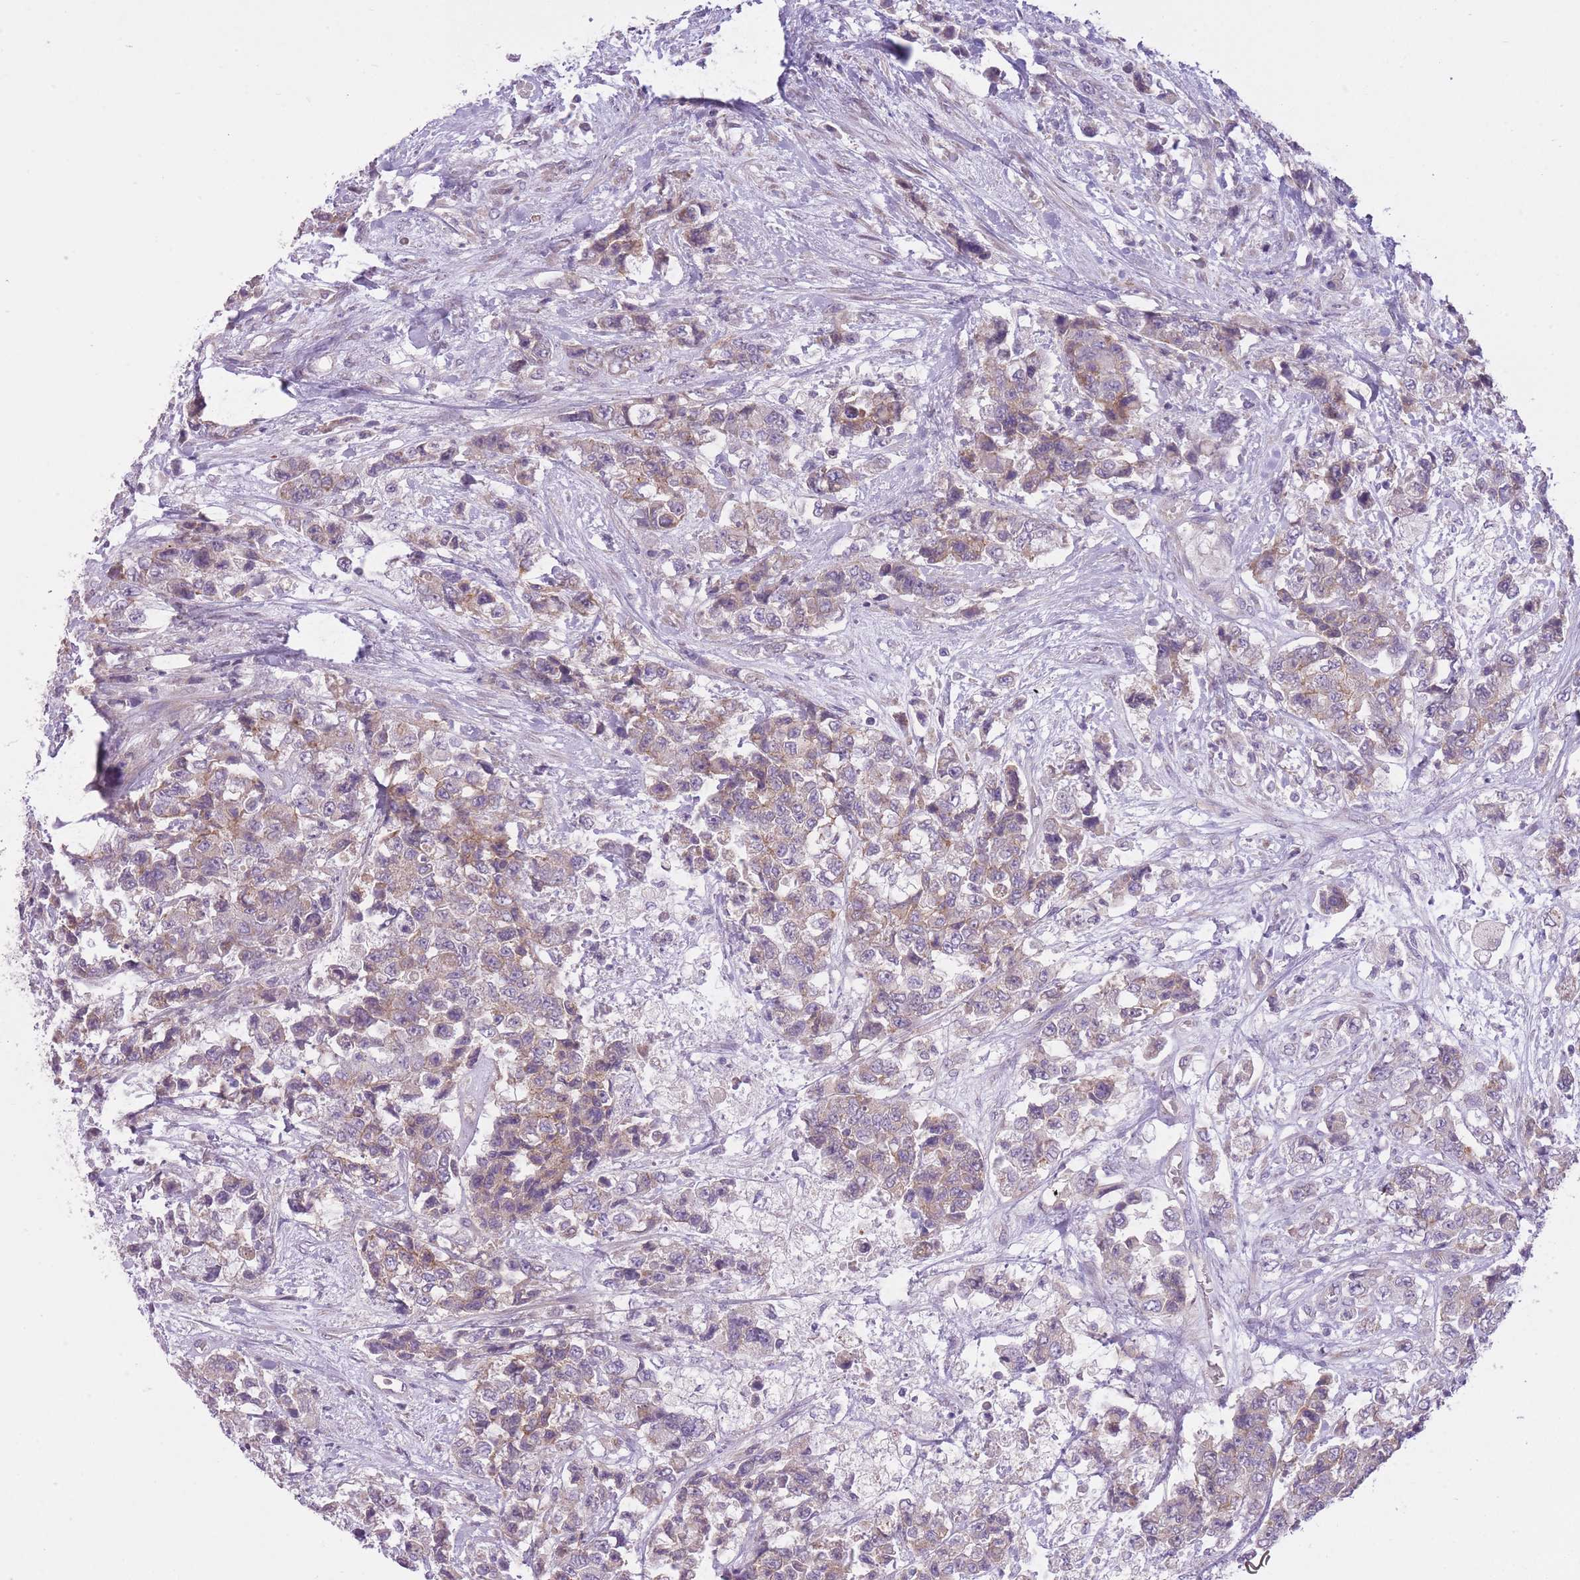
{"staining": {"intensity": "weak", "quantity": "25%-75%", "location": "cytoplasmic/membranous"}, "tissue": "urothelial cancer", "cell_type": "Tumor cells", "image_type": "cancer", "snomed": [{"axis": "morphology", "description": "Urothelial carcinoma, High grade"}, {"axis": "topography", "description": "Urinary bladder"}], "caption": "Immunohistochemistry (IHC) (DAB (3,3'-diaminobenzidine)) staining of human urothelial cancer shows weak cytoplasmic/membranous protein positivity in about 25%-75% of tumor cells.", "gene": "REV1", "patient": {"sex": "female", "age": 78}}